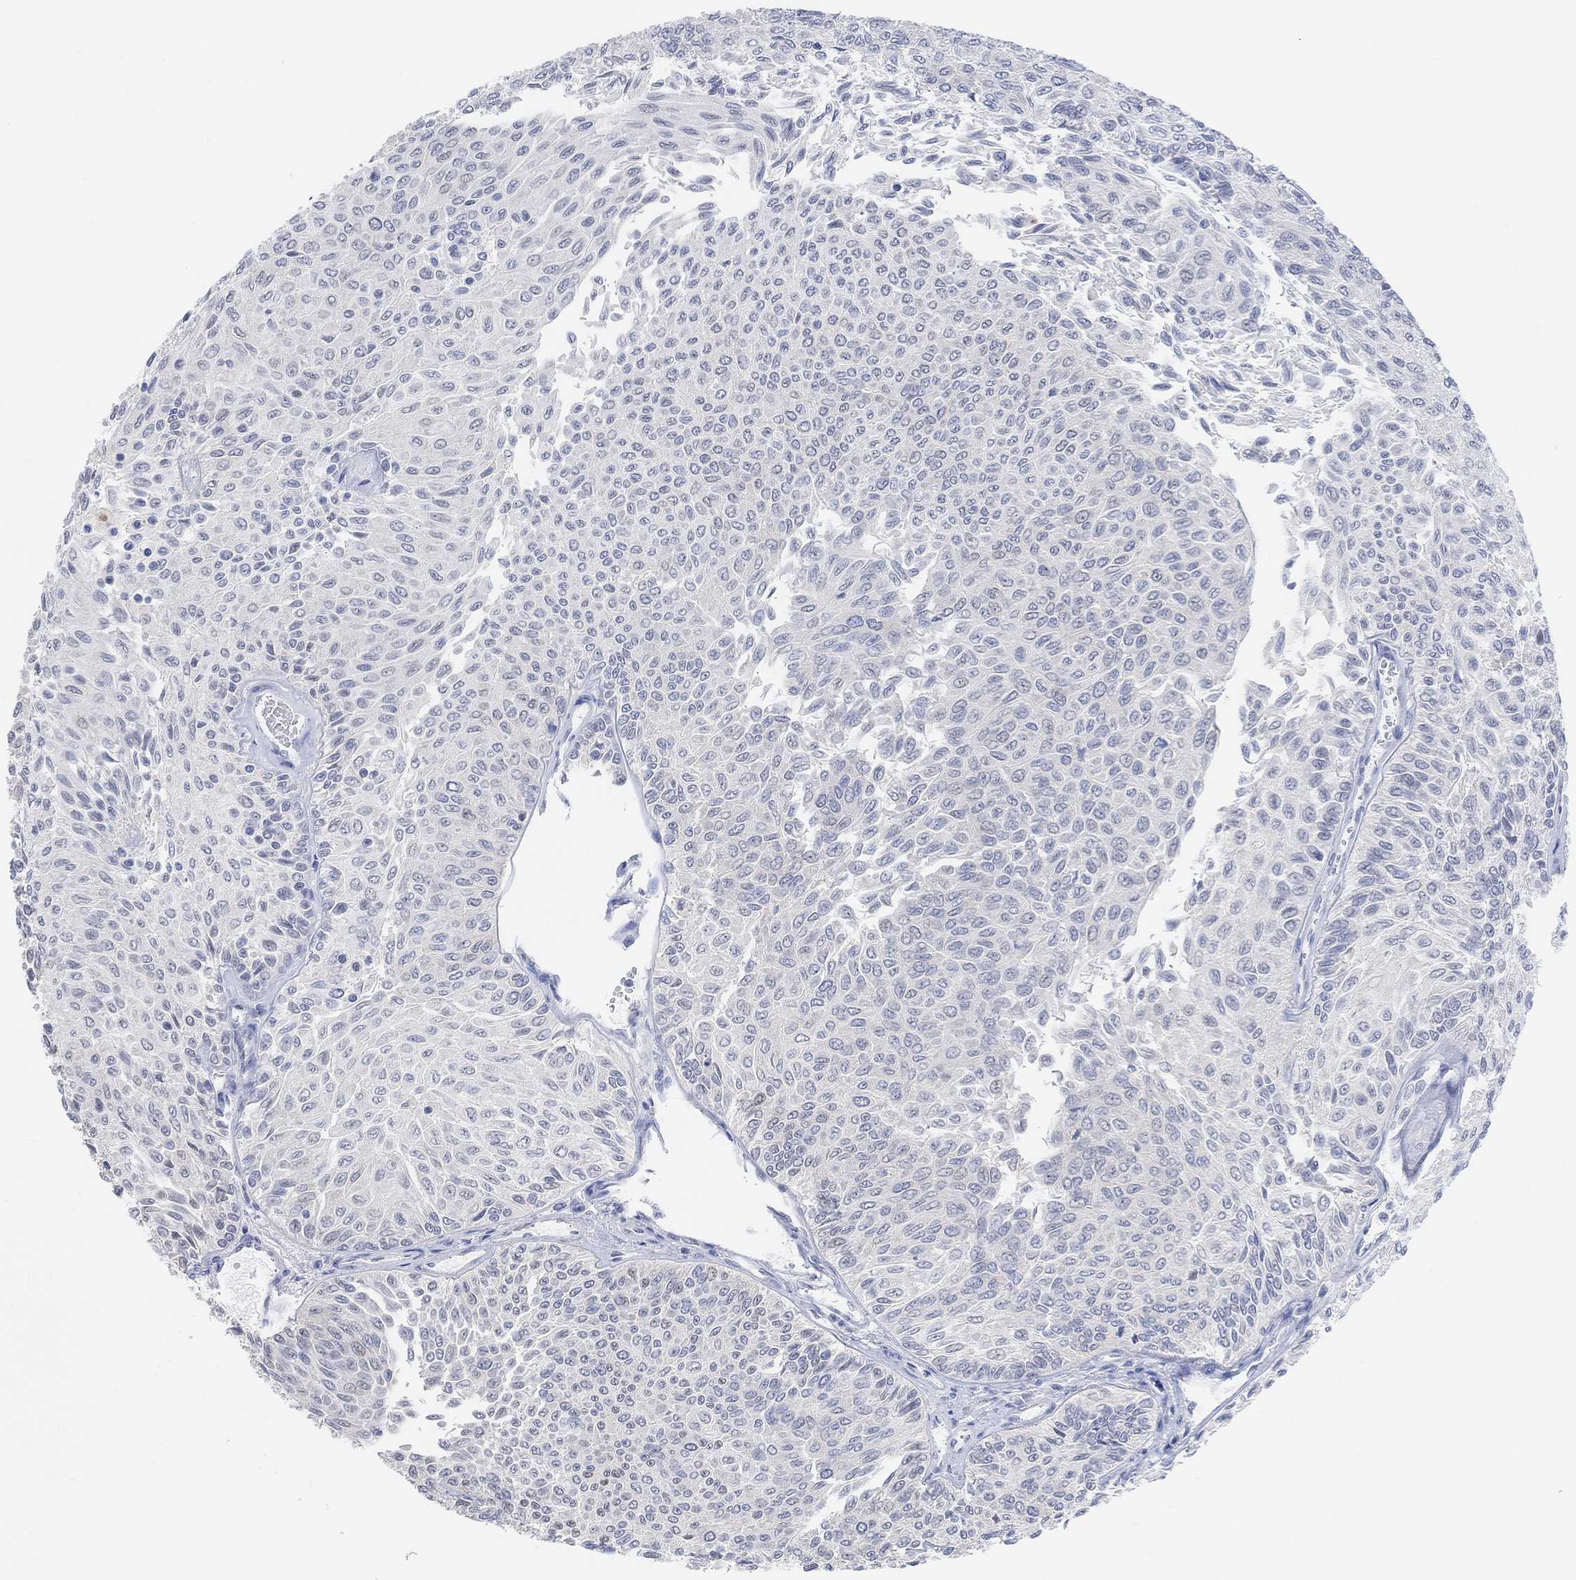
{"staining": {"intensity": "negative", "quantity": "none", "location": "none"}, "tissue": "urothelial cancer", "cell_type": "Tumor cells", "image_type": "cancer", "snomed": [{"axis": "morphology", "description": "Urothelial carcinoma, Low grade"}, {"axis": "topography", "description": "Ureter, NOS"}, {"axis": "topography", "description": "Urinary bladder"}], "caption": "This is an immunohistochemistry micrograph of human urothelial carcinoma (low-grade). There is no expression in tumor cells.", "gene": "MUC1", "patient": {"sex": "male", "age": 78}}